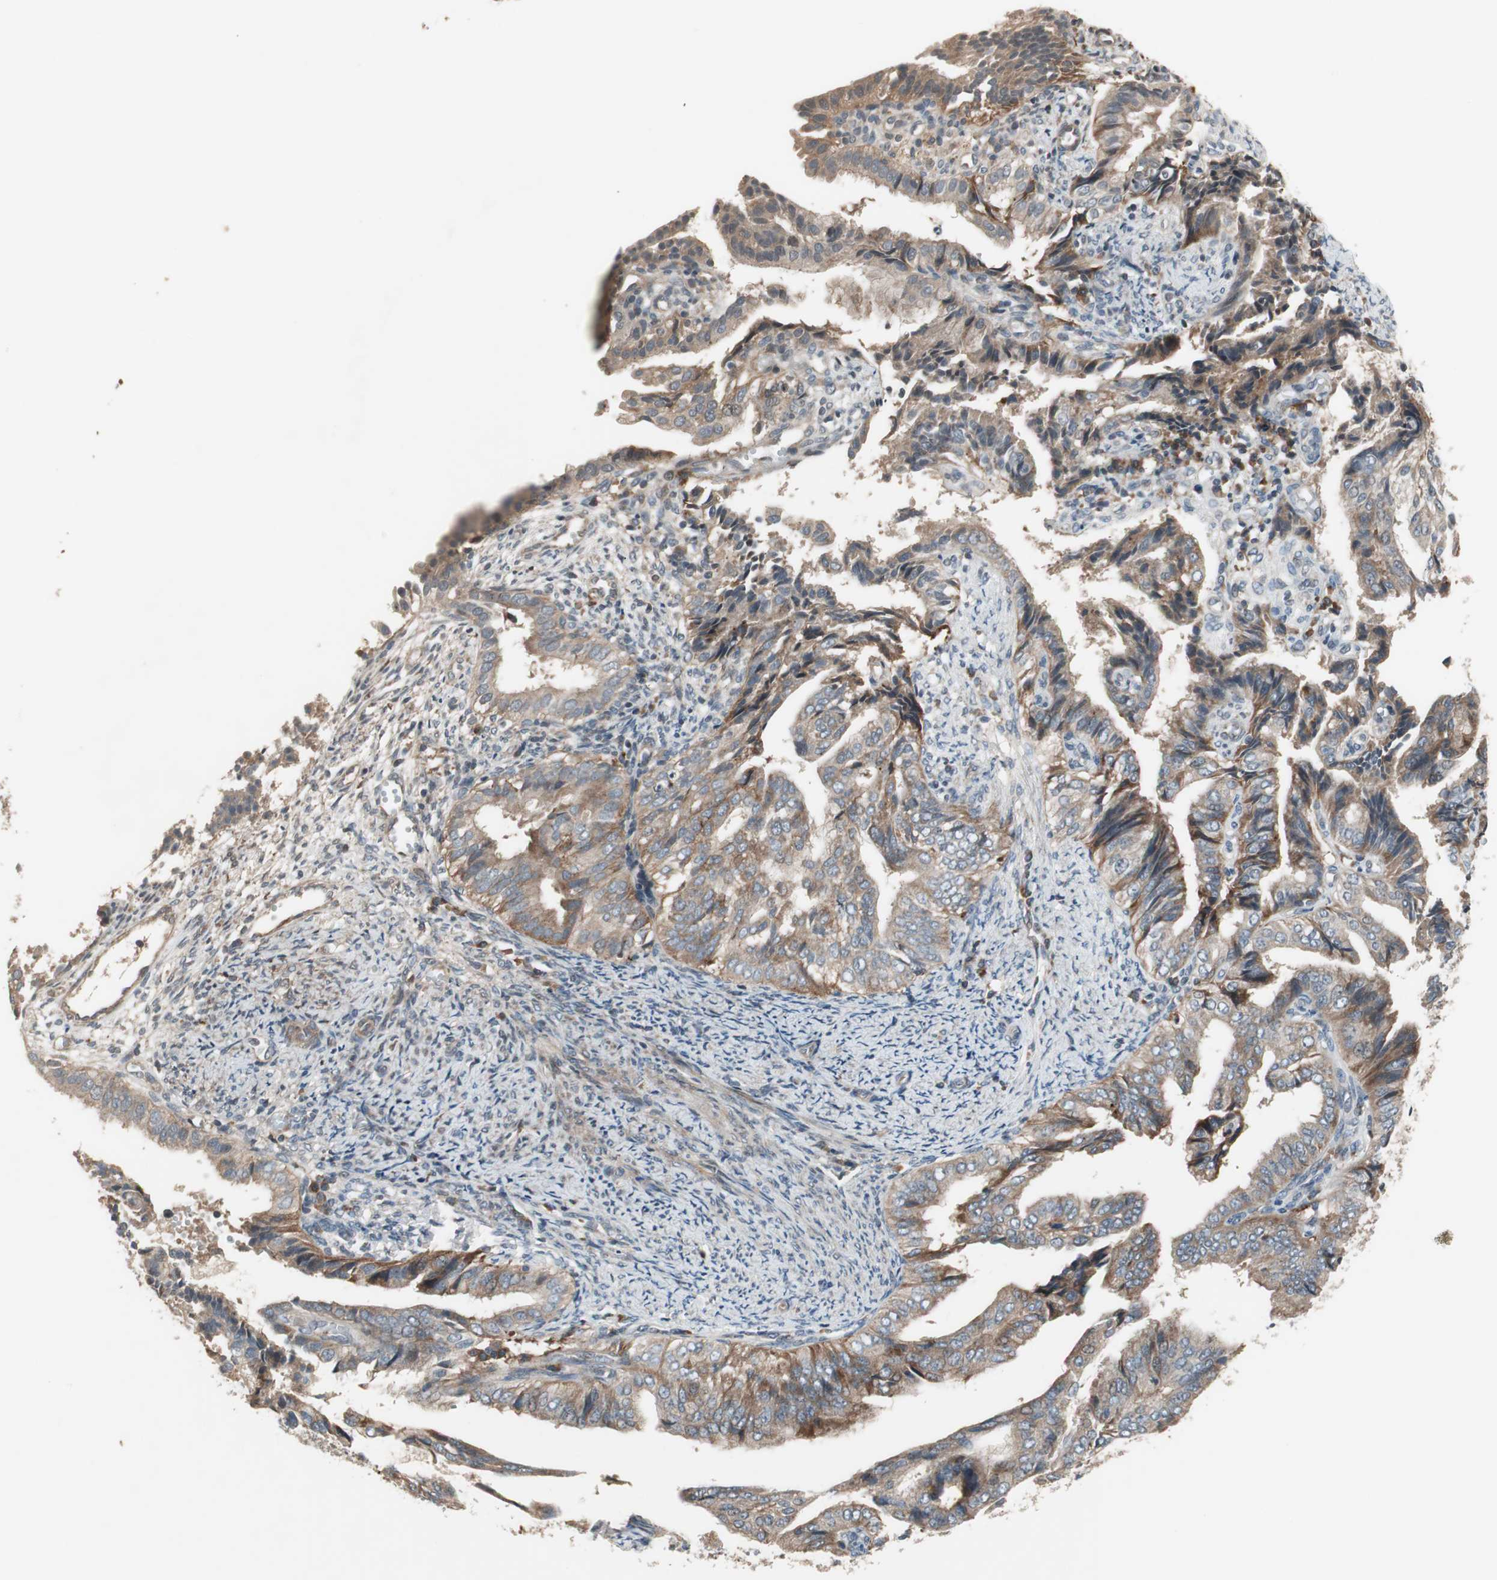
{"staining": {"intensity": "weak", "quantity": ">75%", "location": "cytoplasmic/membranous"}, "tissue": "endometrial cancer", "cell_type": "Tumor cells", "image_type": "cancer", "snomed": [{"axis": "morphology", "description": "Adenocarcinoma, NOS"}, {"axis": "topography", "description": "Endometrium"}], "caption": "IHC photomicrograph of human endometrial adenocarcinoma stained for a protein (brown), which displays low levels of weak cytoplasmic/membranous staining in about >75% of tumor cells.", "gene": "SFRP1", "patient": {"sex": "female", "age": 58}}